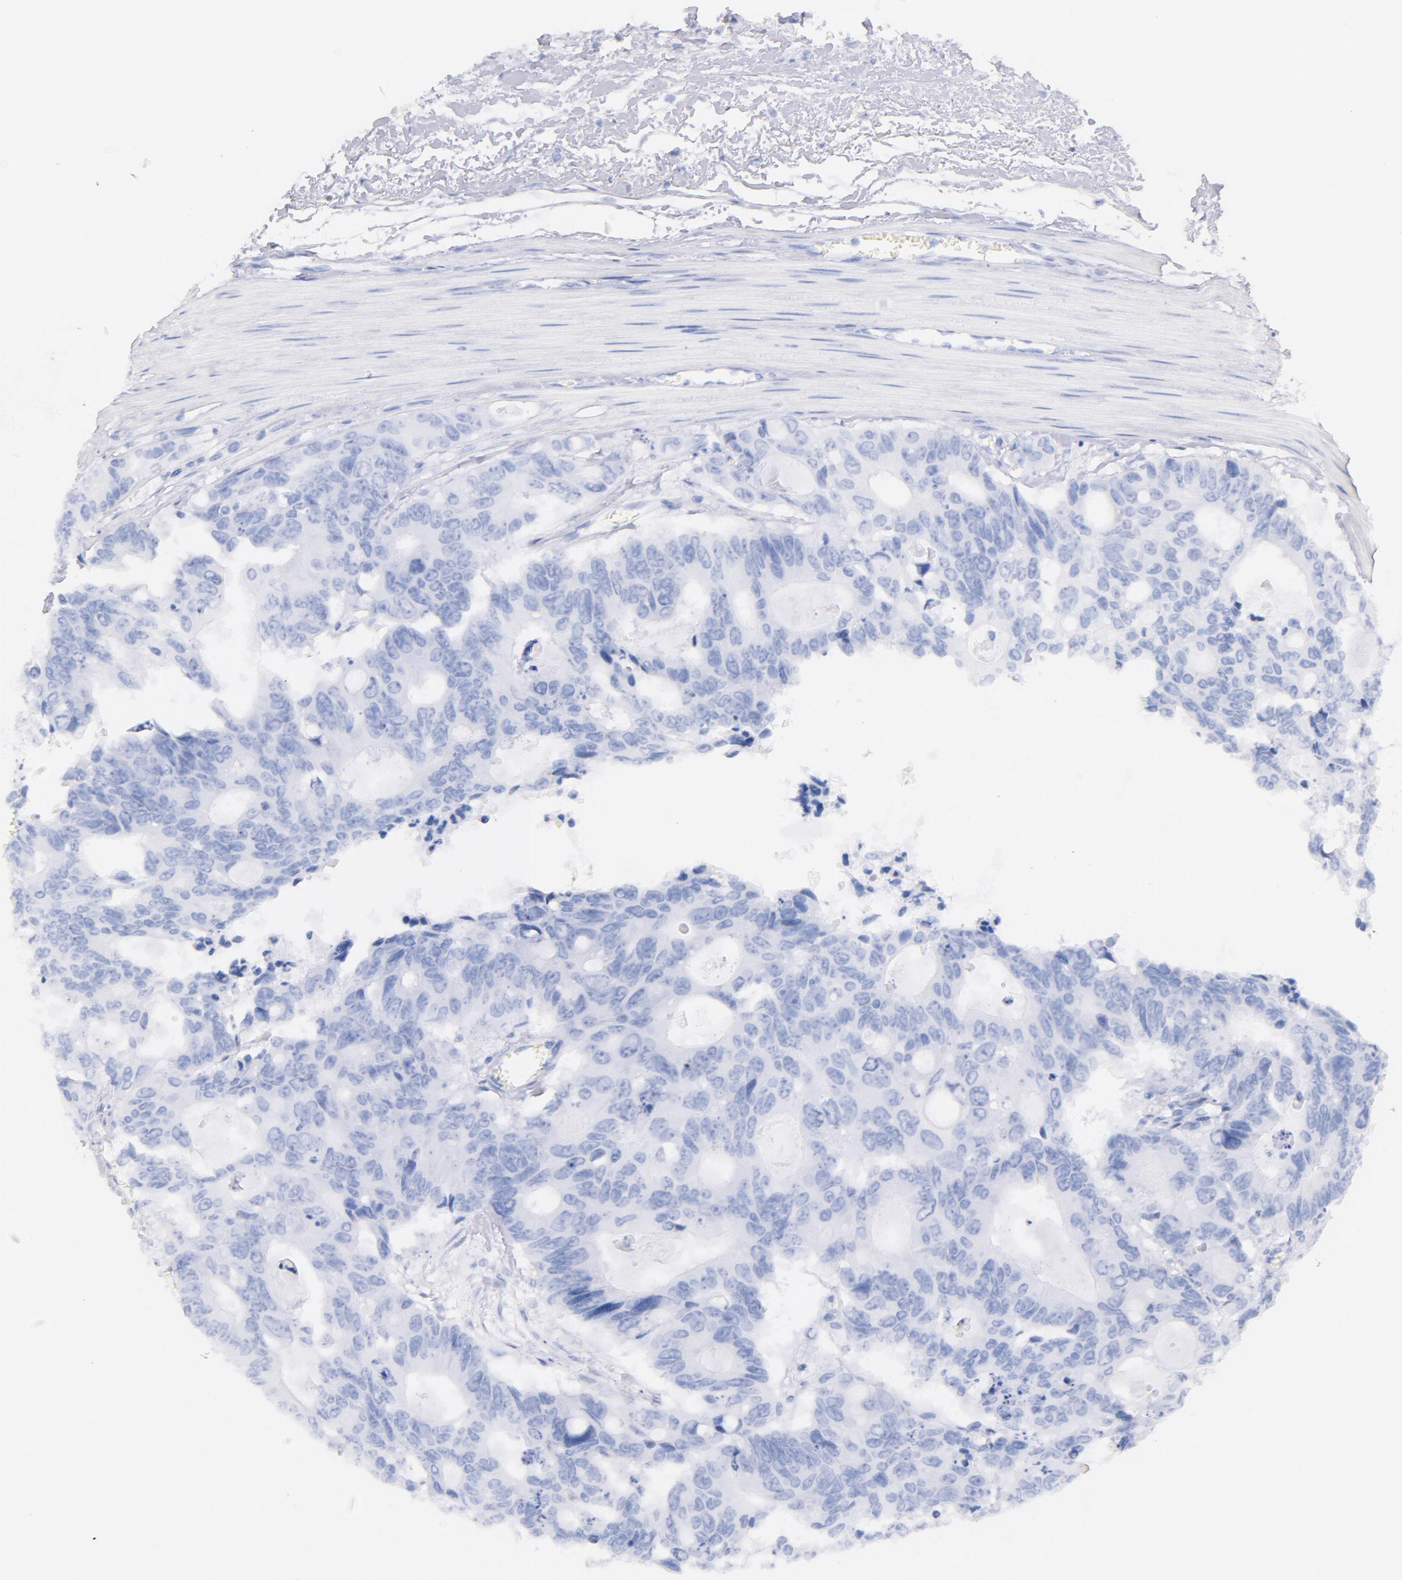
{"staining": {"intensity": "negative", "quantity": "none", "location": "none"}, "tissue": "colorectal cancer", "cell_type": "Tumor cells", "image_type": "cancer", "snomed": [{"axis": "morphology", "description": "Adenocarcinoma, NOS"}, {"axis": "topography", "description": "Rectum"}], "caption": "Tumor cells are negative for protein expression in human colorectal adenocarcinoma.", "gene": "CD44", "patient": {"sex": "male", "age": 76}}